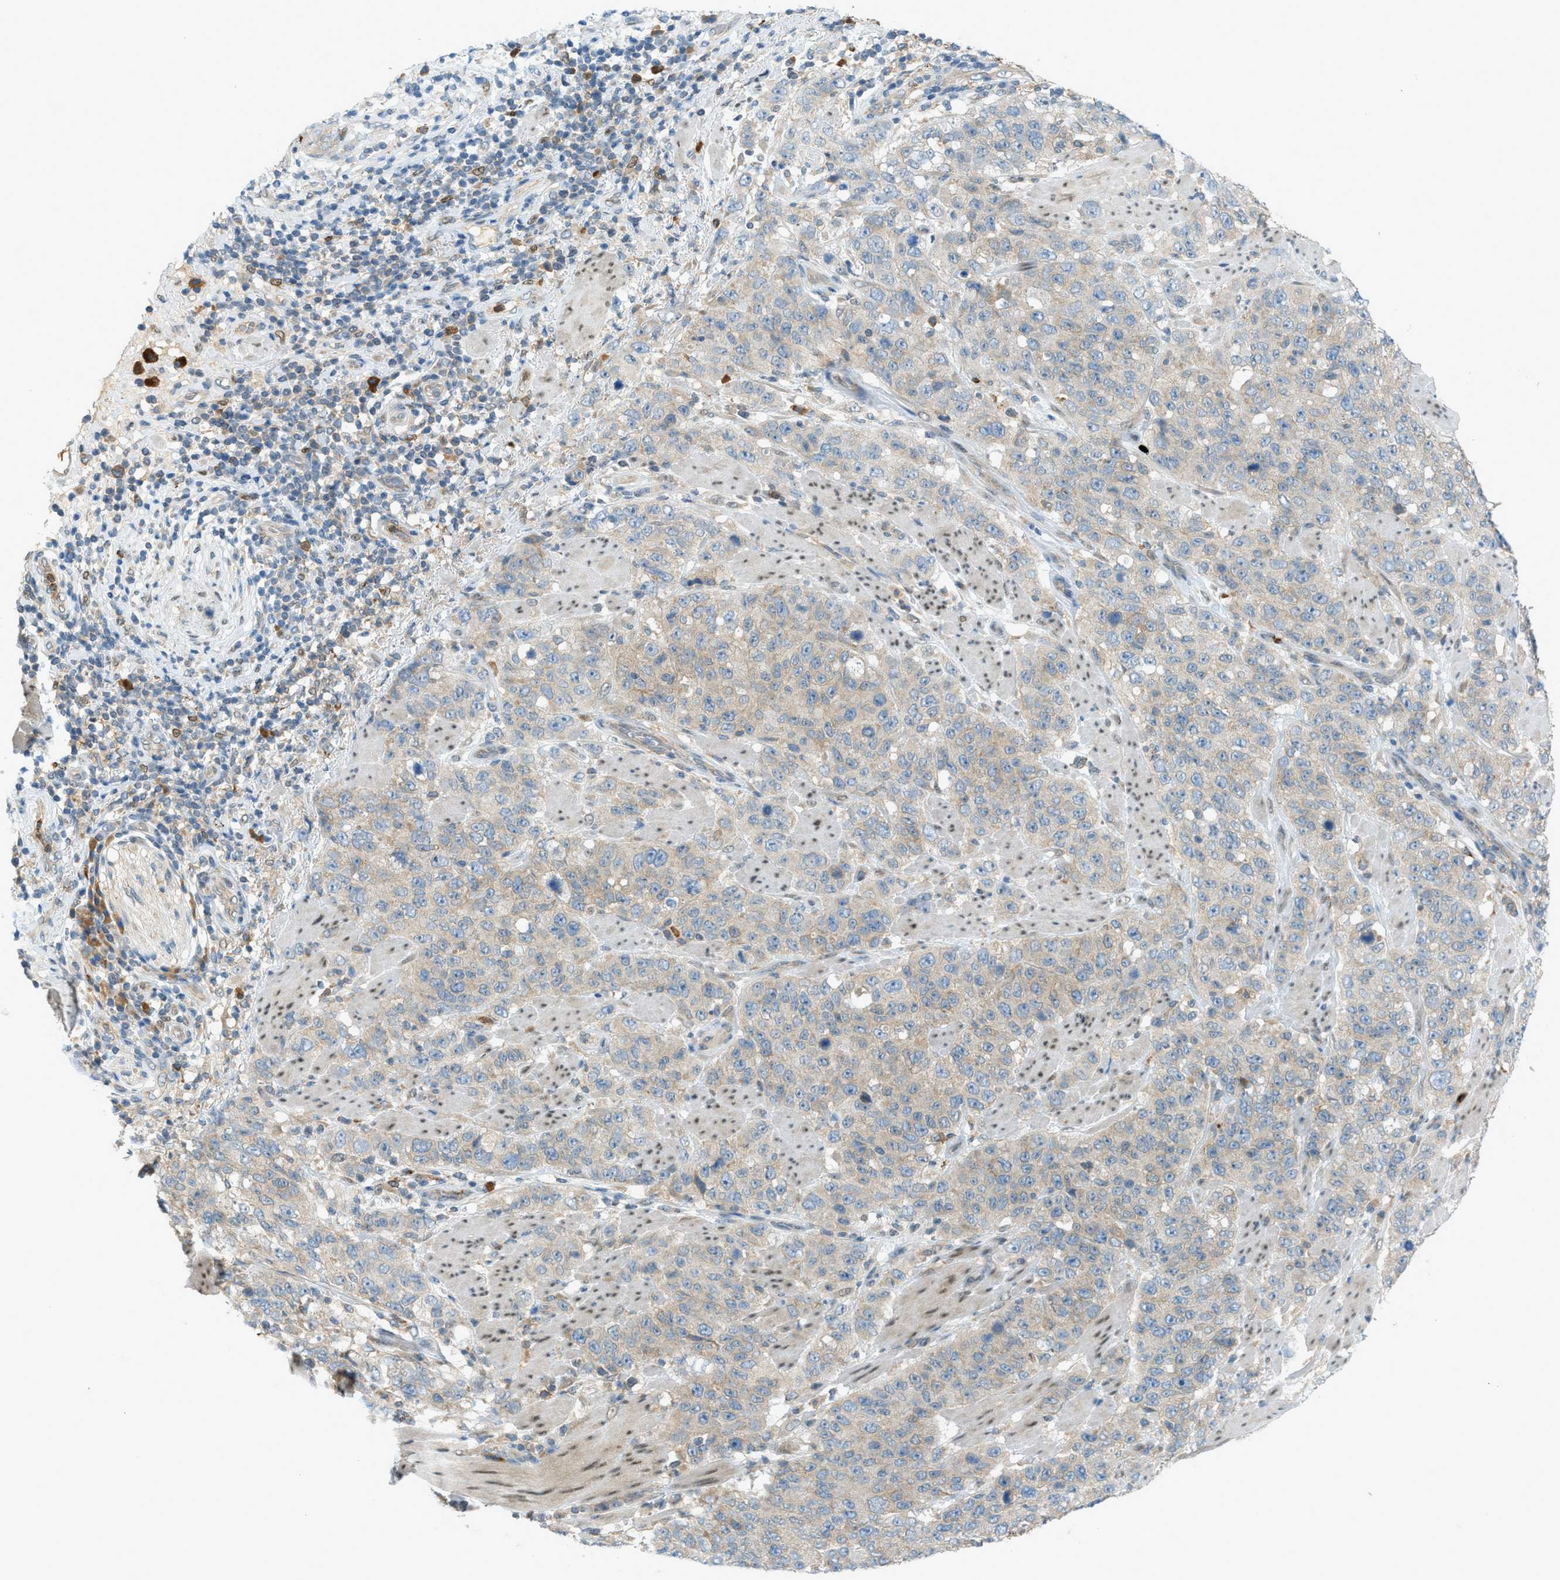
{"staining": {"intensity": "weak", "quantity": "<25%", "location": "cytoplasmic/membranous"}, "tissue": "stomach cancer", "cell_type": "Tumor cells", "image_type": "cancer", "snomed": [{"axis": "morphology", "description": "Adenocarcinoma, NOS"}, {"axis": "topography", "description": "Stomach"}], "caption": "This is an immunohistochemistry (IHC) histopathology image of human adenocarcinoma (stomach). There is no positivity in tumor cells.", "gene": "DYRK1A", "patient": {"sex": "male", "age": 48}}